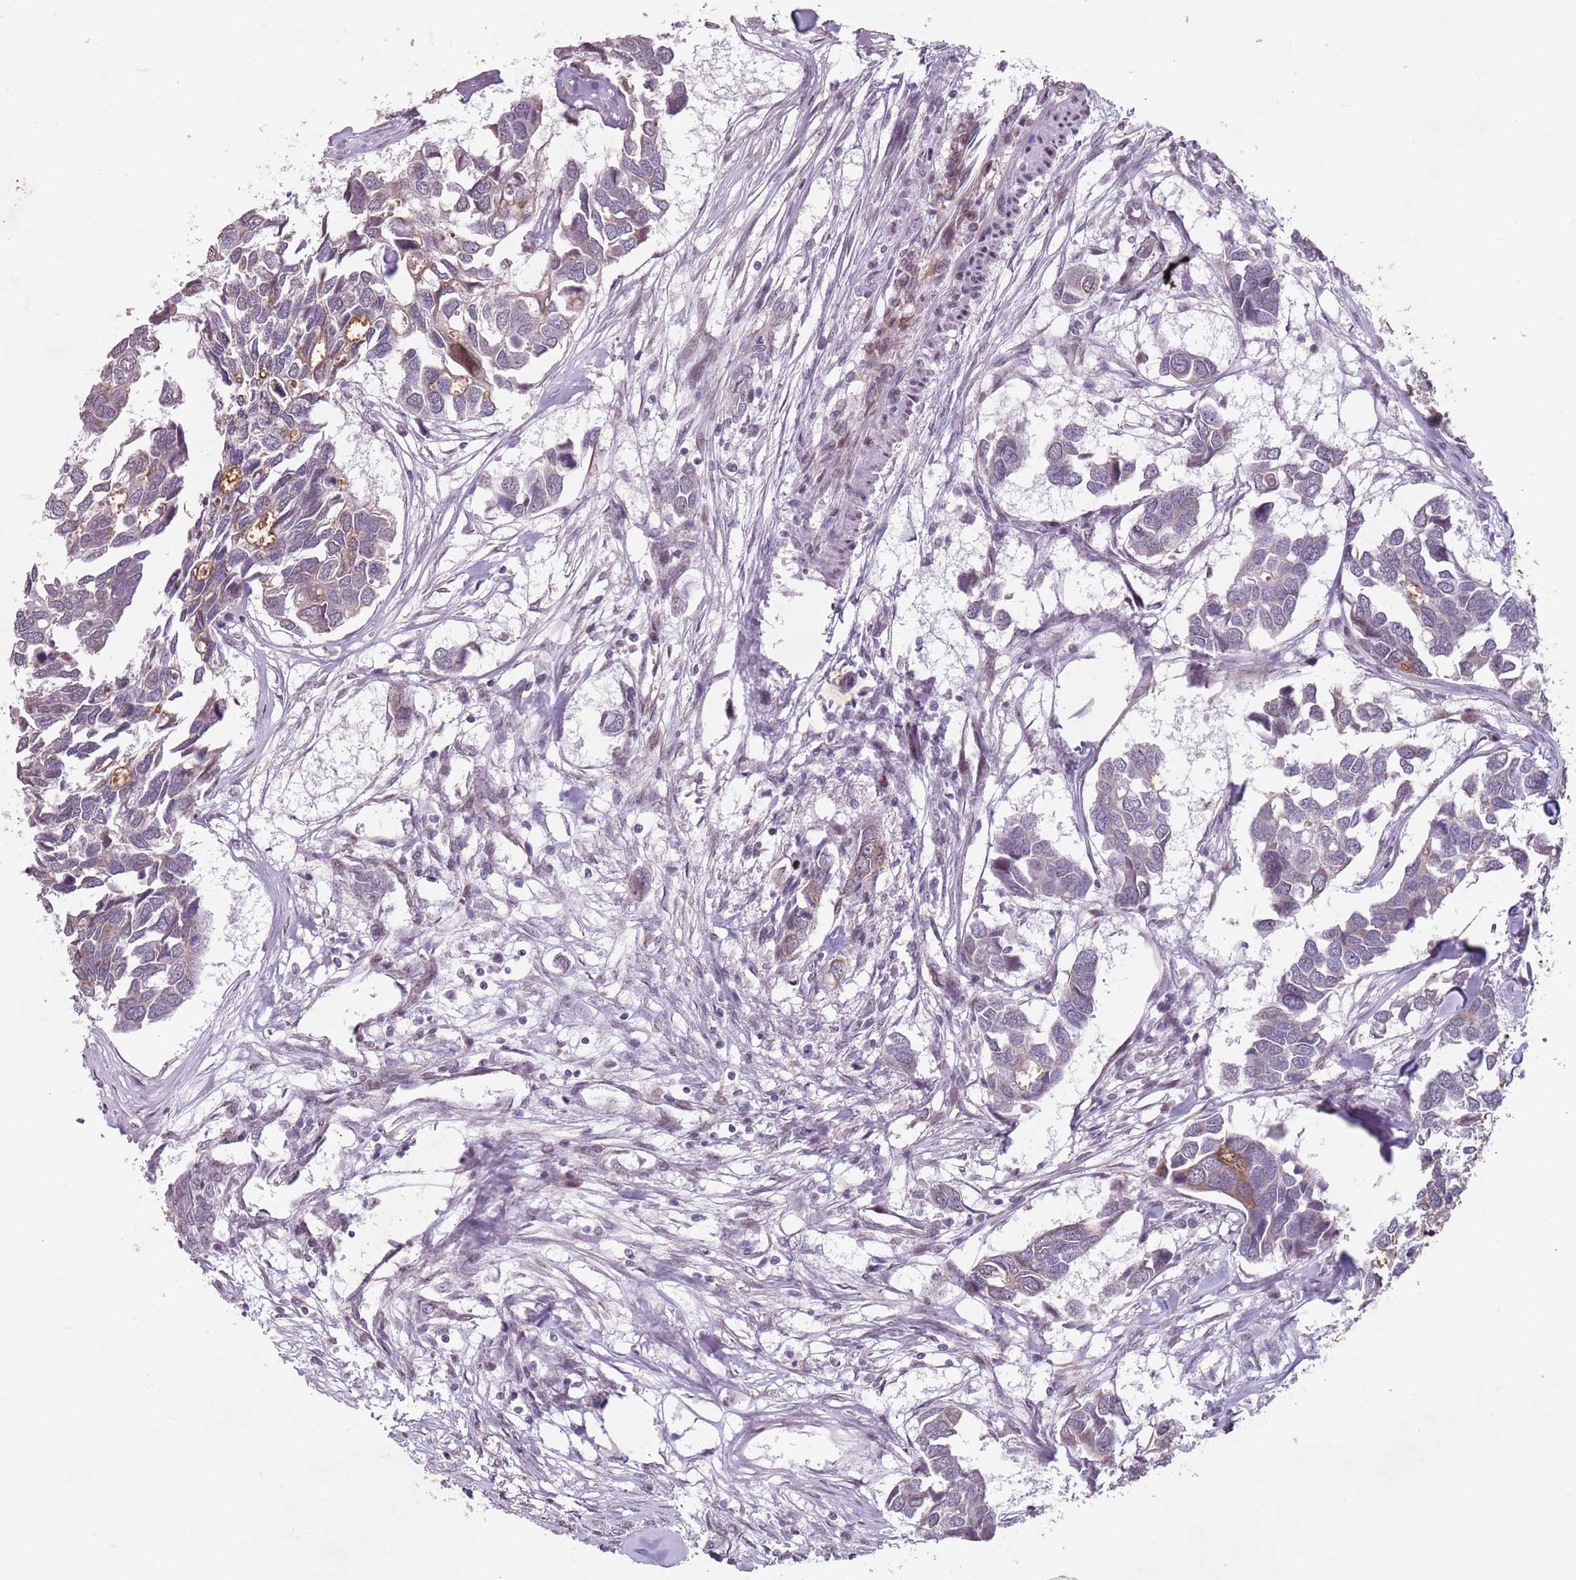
{"staining": {"intensity": "weak", "quantity": "<25%", "location": "cytoplasmic/membranous"}, "tissue": "breast cancer", "cell_type": "Tumor cells", "image_type": "cancer", "snomed": [{"axis": "morphology", "description": "Duct carcinoma"}, {"axis": "topography", "description": "Breast"}], "caption": "Breast cancer stained for a protein using immunohistochemistry (IHC) shows no expression tumor cells.", "gene": "TMC4", "patient": {"sex": "female", "age": 83}}